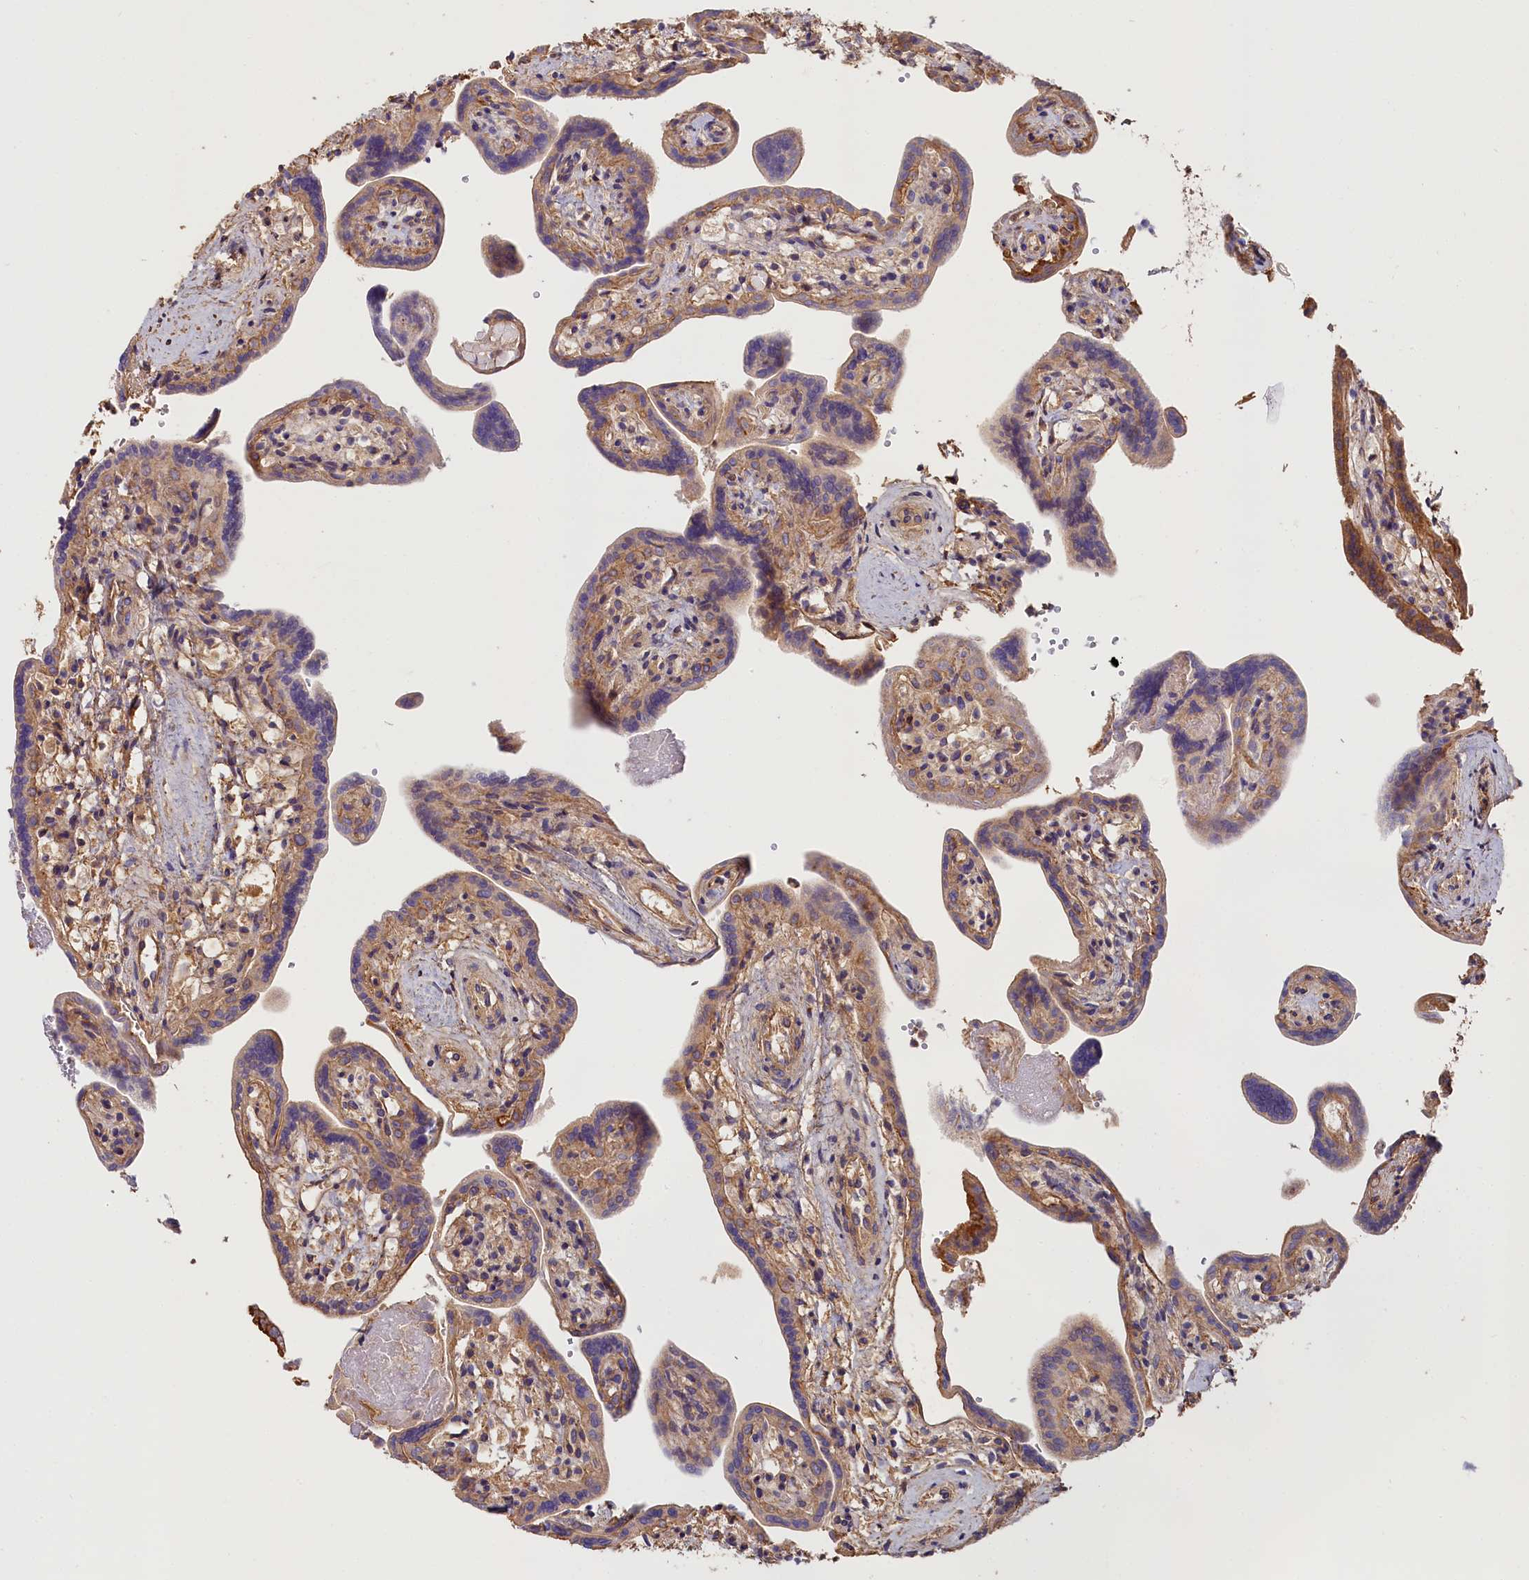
{"staining": {"intensity": "weak", "quantity": "25%-75%", "location": "cytoplasmic/membranous"}, "tissue": "placenta", "cell_type": "Trophoblastic cells", "image_type": "normal", "snomed": [{"axis": "morphology", "description": "Normal tissue, NOS"}, {"axis": "topography", "description": "Placenta"}], "caption": "Trophoblastic cells exhibit low levels of weak cytoplasmic/membranous staining in about 25%-75% of cells in benign placenta. (Brightfield microscopy of DAB IHC at high magnification).", "gene": "KATNB1", "patient": {"sex": "female", "age": 37}}